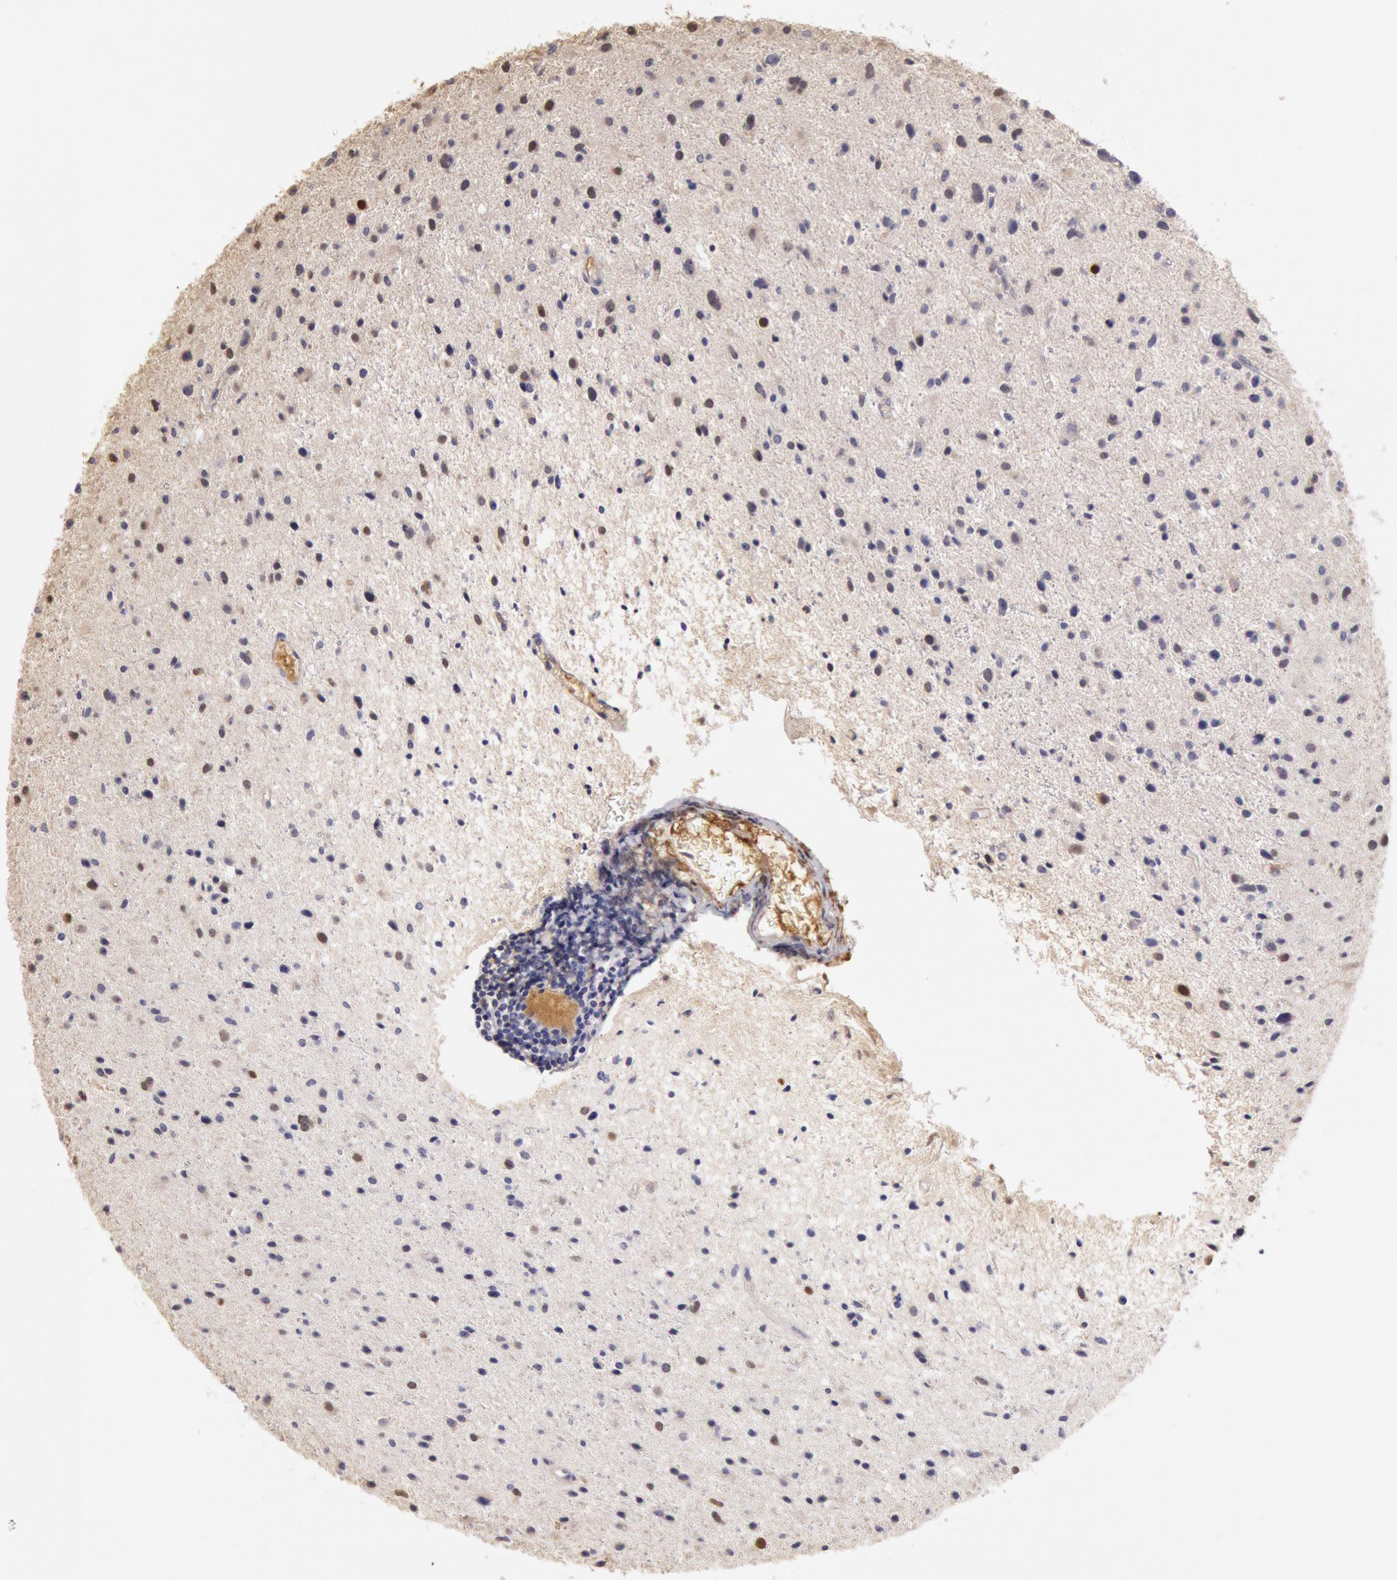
{"staining": {"intensity": "negative", "quantity": "none", "location": "none"}, "tissue": "glioma", "cell_type": "Tumor cells", "image_type": "cancer", "snomed": [{"axis": "morphology", "description": "Glioma, malignant, Low grade"}, {"axis": "topography", "description": "Brain"}], "caption": "Immunohistochemistry (IHC) of human malignant glioma (low-grade) shows no staining in tumor cells.", "gene": "C1R", "patient": {"sex": "female", "age": 46}}